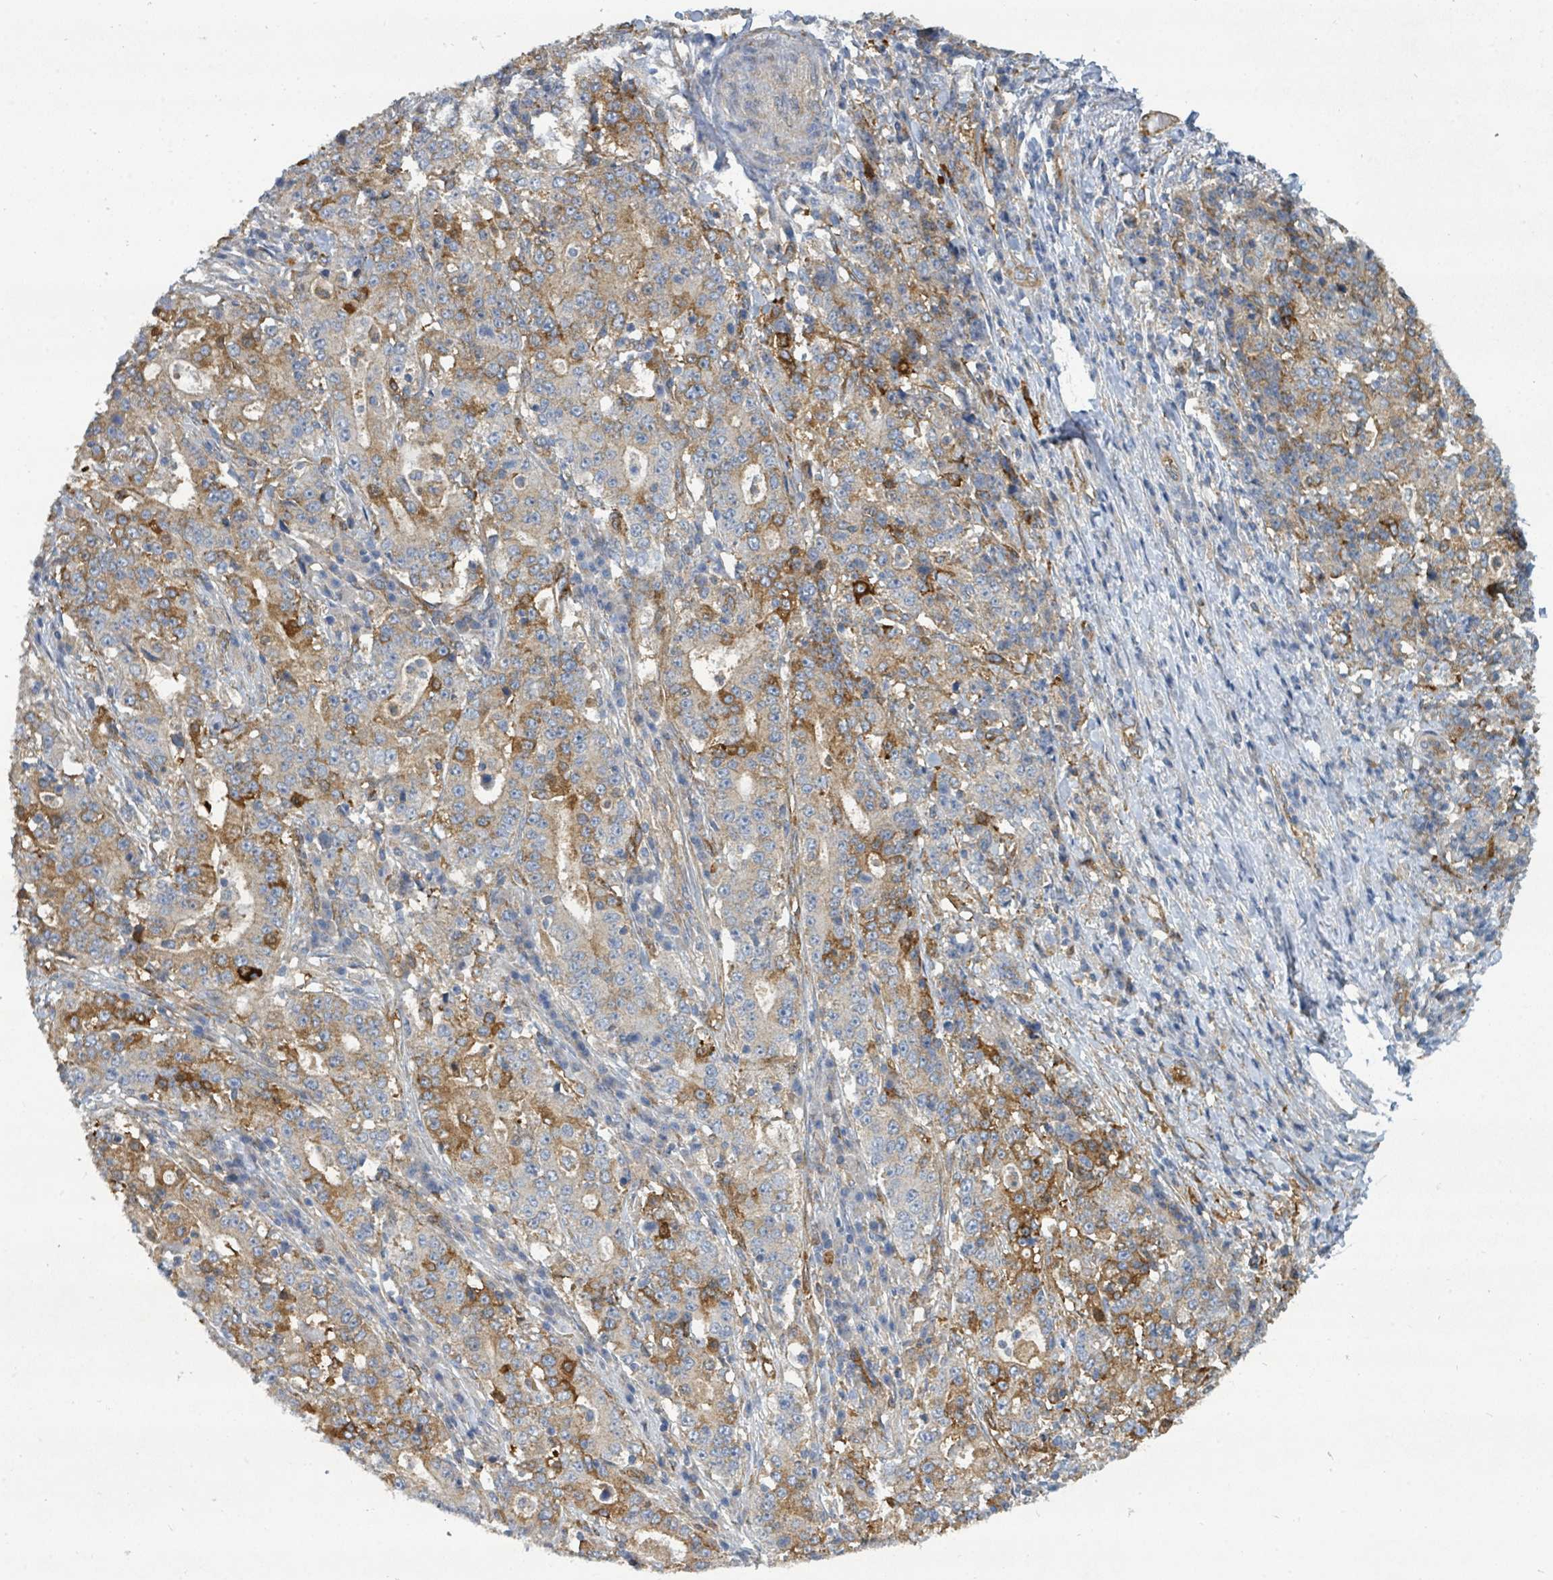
{"staining": {"intensity": "moderate", "quantity": "<25%", "location": "cytoplasmic/membranous"}, "tissue": "stomach cancer", "cell_type": "Tumor cells", "image_type": "cancer", "snomed": [{"axis": "morphology", "description": "Normal tissue, NOS"}, {"axis": "morphology", "description": "Adenocarcinoma, NOS"}, {"axis": "topography", "description": "Stomach, upper"}, {"axis": "topography", "description": "Stomach"}], "caption": "Immunohistochemical staining of human stomach cancer (adenocarcinoma) exhibits low levels of moderate cytoplasmic/membranous positivity in about <25% of tumor cells.", "gene": "IFIT1", "patient": {"sex": "male", "age": 59}}